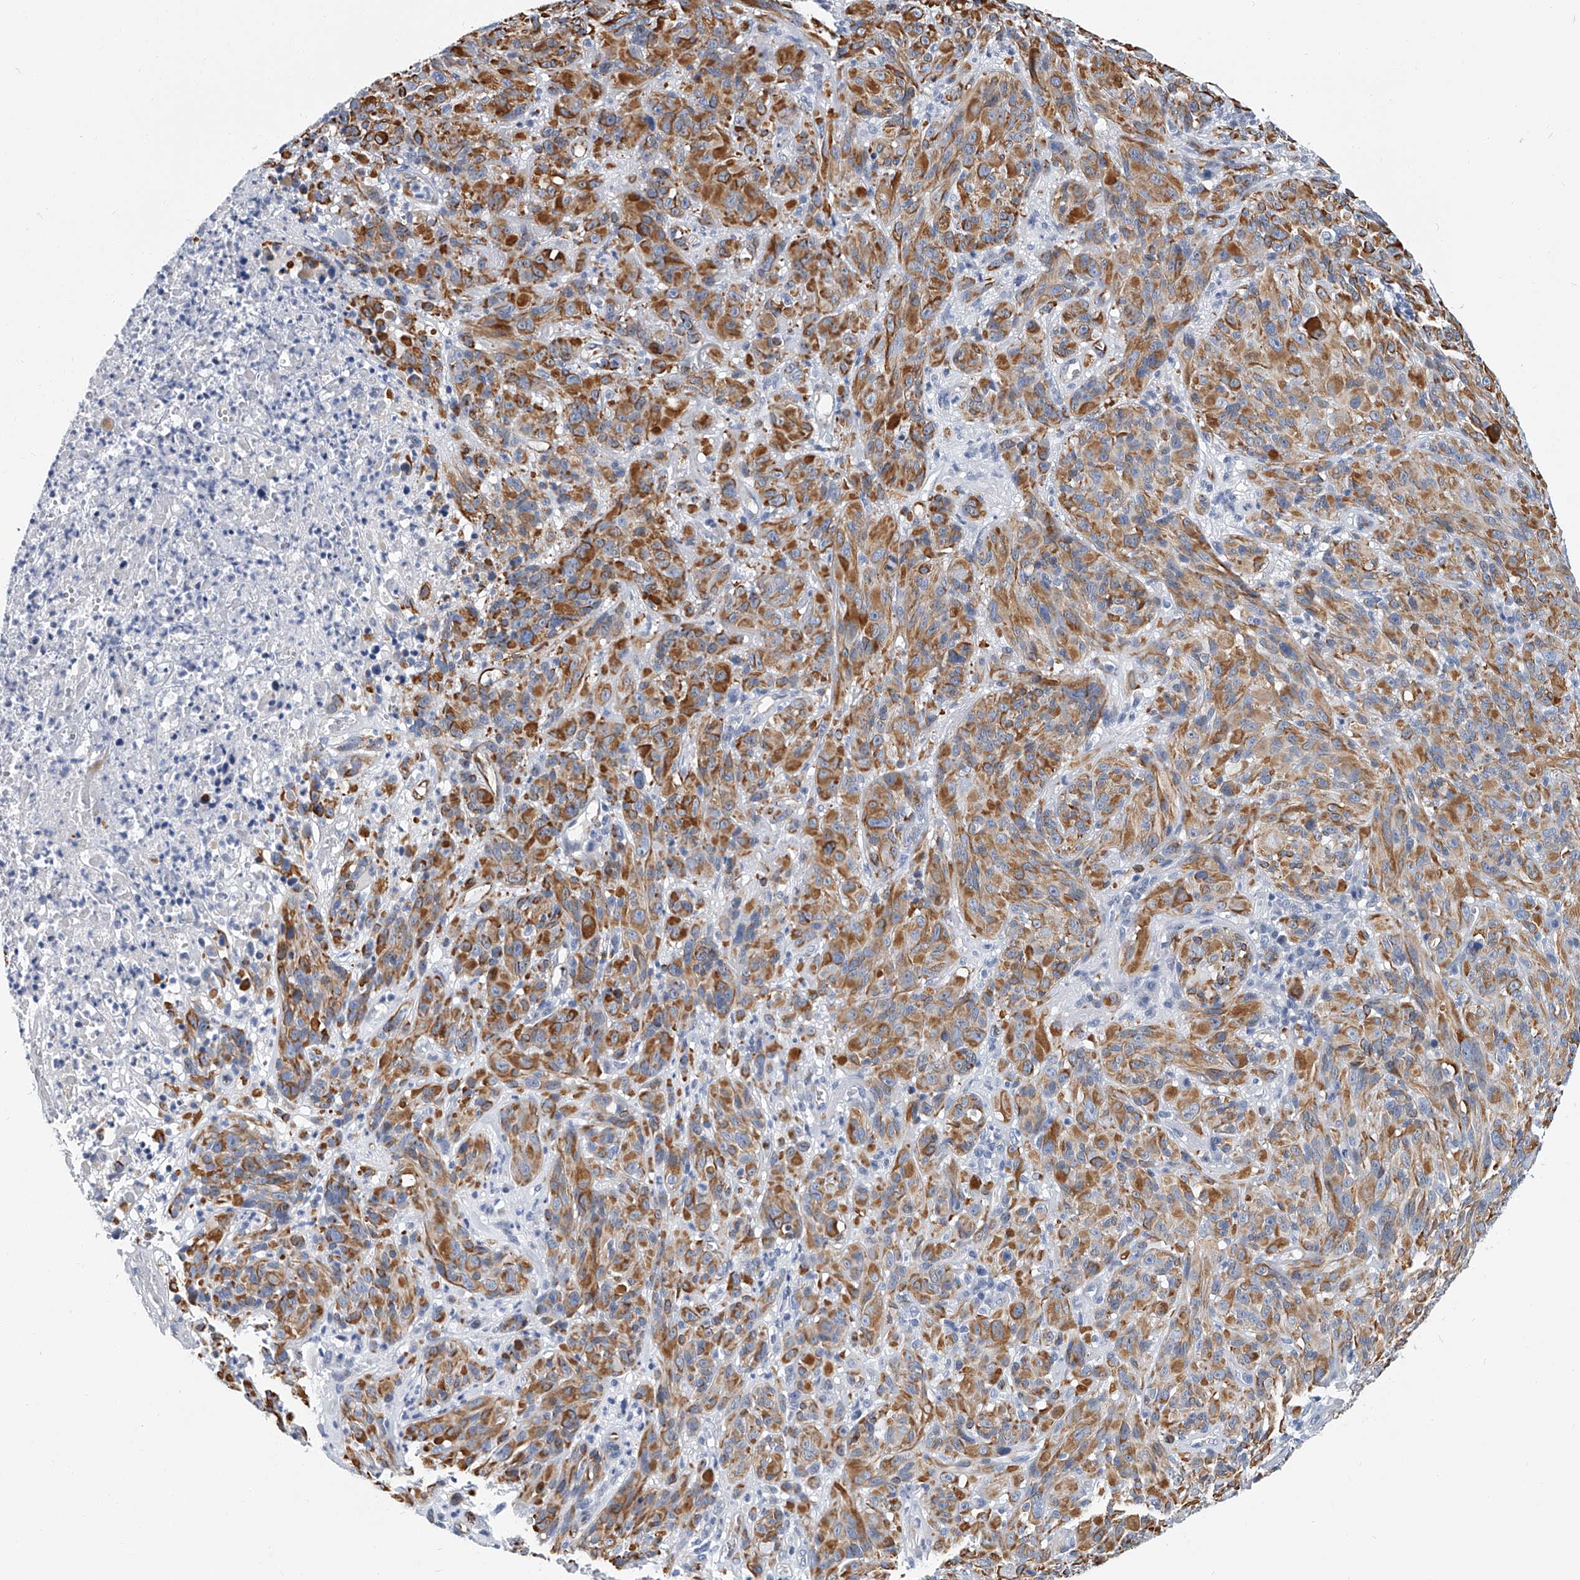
{"staining": {"intensity": "moderate", "quantity": ">75%", "location": "cytoplasmic/membranous"}, "tissue": "melanoma", "cell_type": "Tumor cells", "image_type": "cancer", "snomed": [{"axis": "morphology", "description": "Malignant melanoma, NOS"}, {"axis": "topography", "description": "Skin of head"}], "caption": "Immunohistochemical staining of human malignant melanoma exhibits medium levels of moderate cytoplasmic/membranous protein positivity in approximately >75% of tumor cells.", "gene": "KIRREL1", "patient": {"sex": "male", "age": 96}}